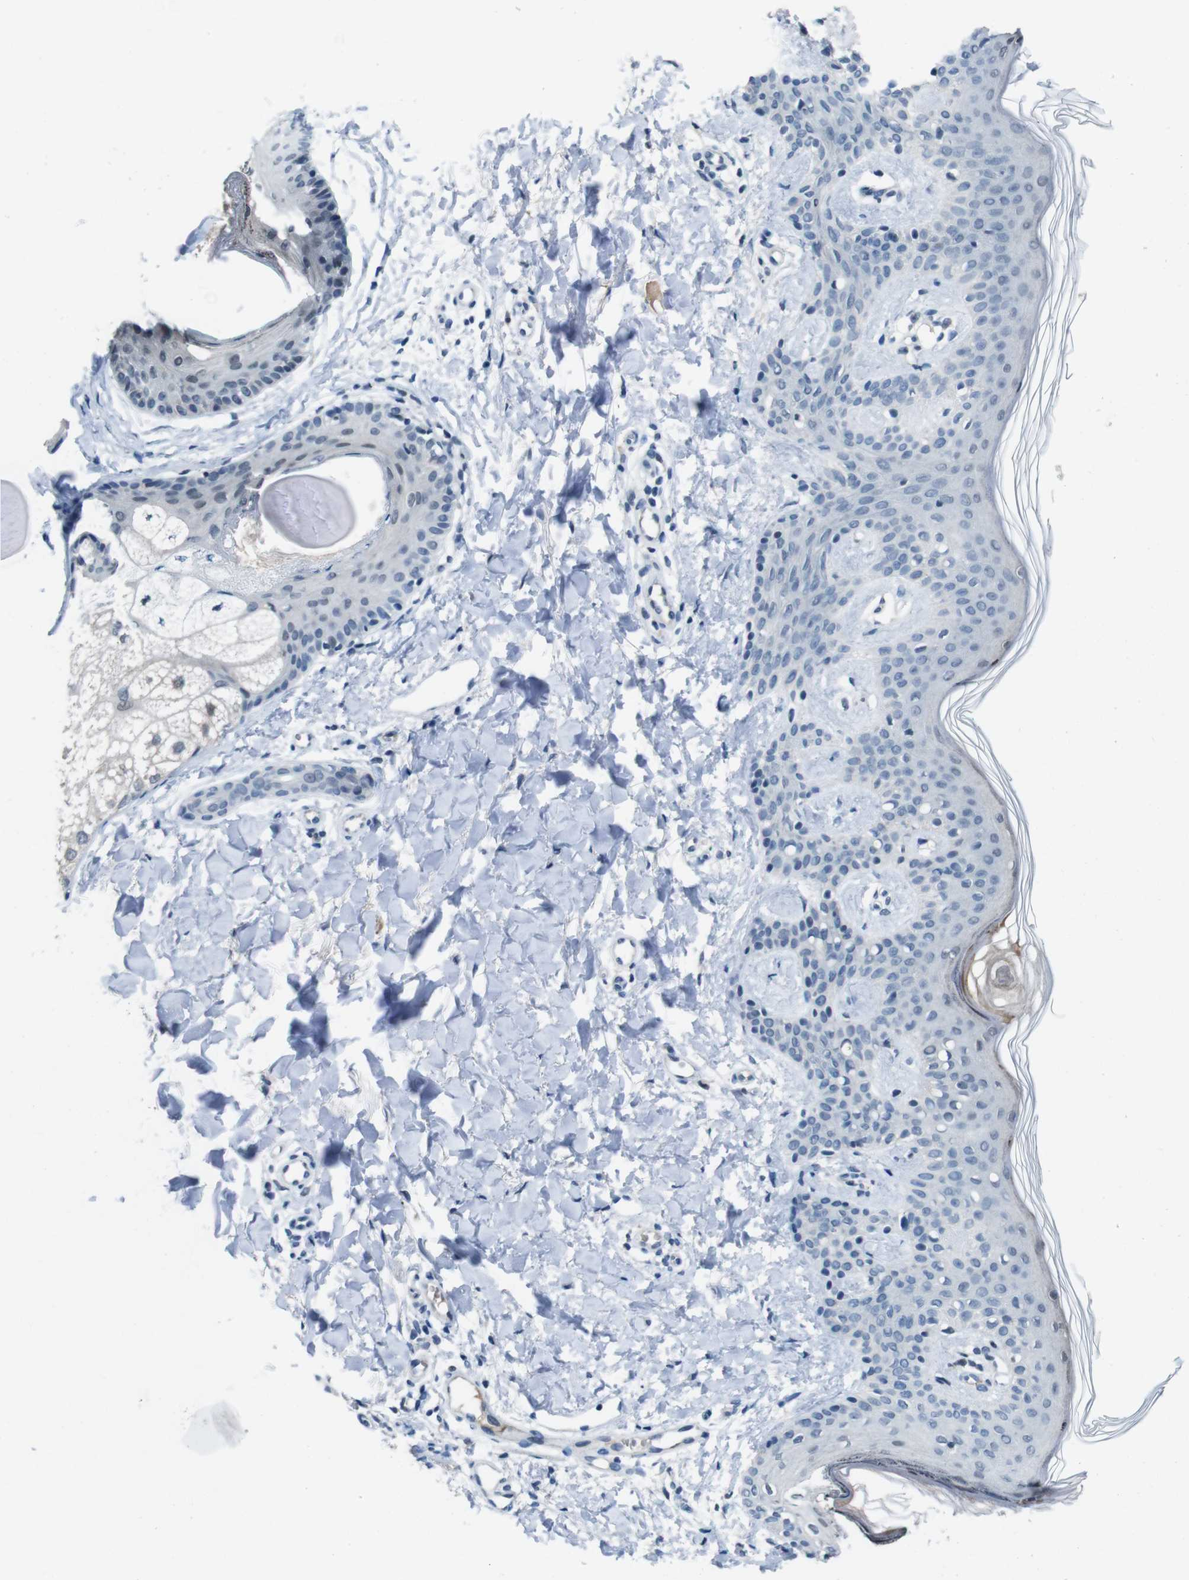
{"staining": {"intensity": "negative", "quantity": "none", "location": "none"}, "tissue": "skin", "cell_type": "Fibroblasts", "image_type": "normal", "snomed": [{"axis": "morphology", "description": "Normal tissue, NOS"}, {"axis": "topography", "description": "Skin"}], "caption": "Skin was stained to show a protein in brown. There is no significant staining in fibroblasts. (Brightfield microscopy of DAB immunohistochemistry at high magnification).", "gene": "CDHR2", "patient": {"sex": "male", "age": 16}}